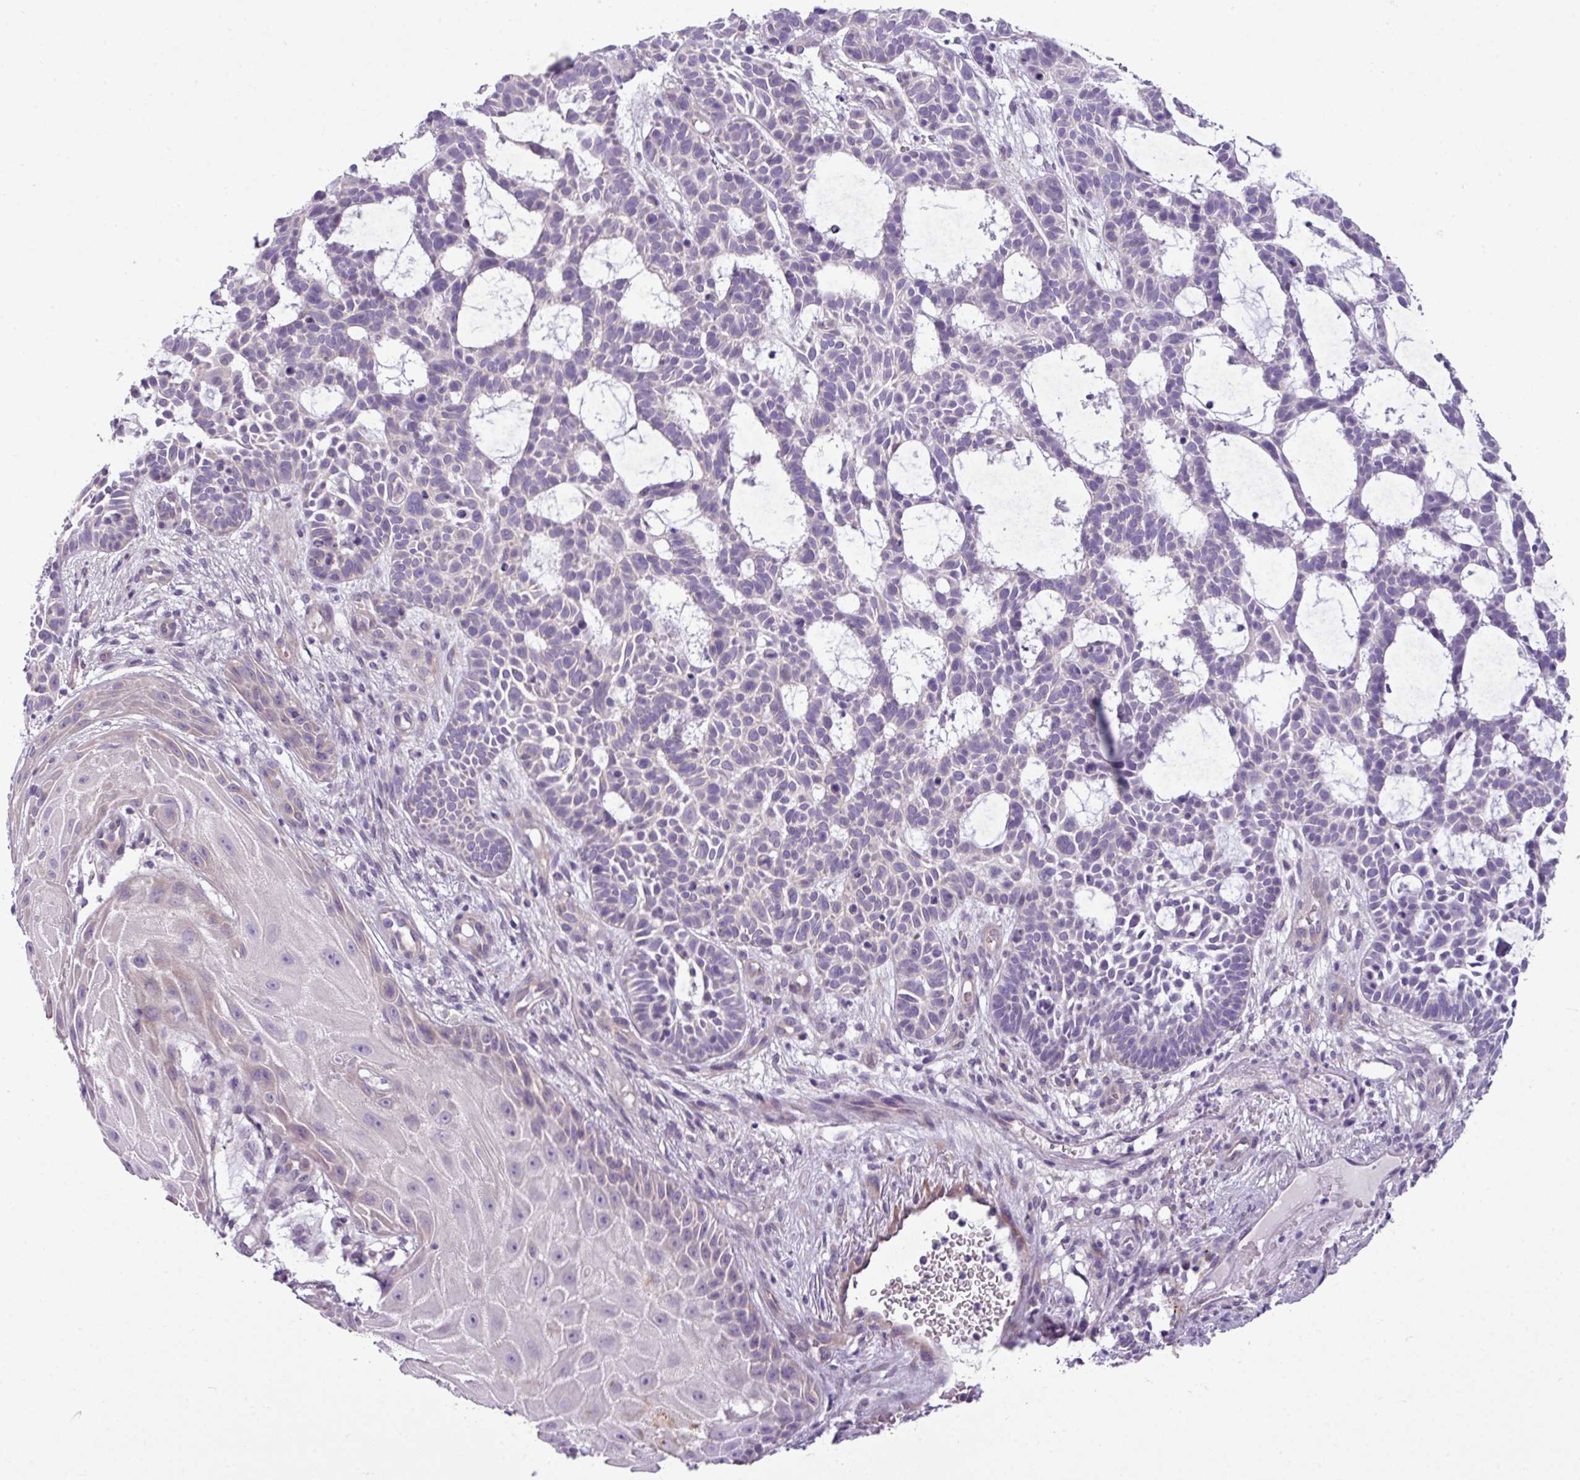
{"staining": {"intensity": "negative", "quantity": "none", "location": "none"}, "tissue": "skin cancer", "cell_type": "Tumor cells", "image_type": "cancer", "snomed": [{"axis": "morphology", "description": "Basal cell carcinoma"}, {"axis": "topography", "description": "Skin"}], "caption": "Tumor cells show no significant protein staining in skin cancer (basal cell carcinoma).", "gene": "TOR1AIP2", "patient": {"sex": "male", "age": 89}}